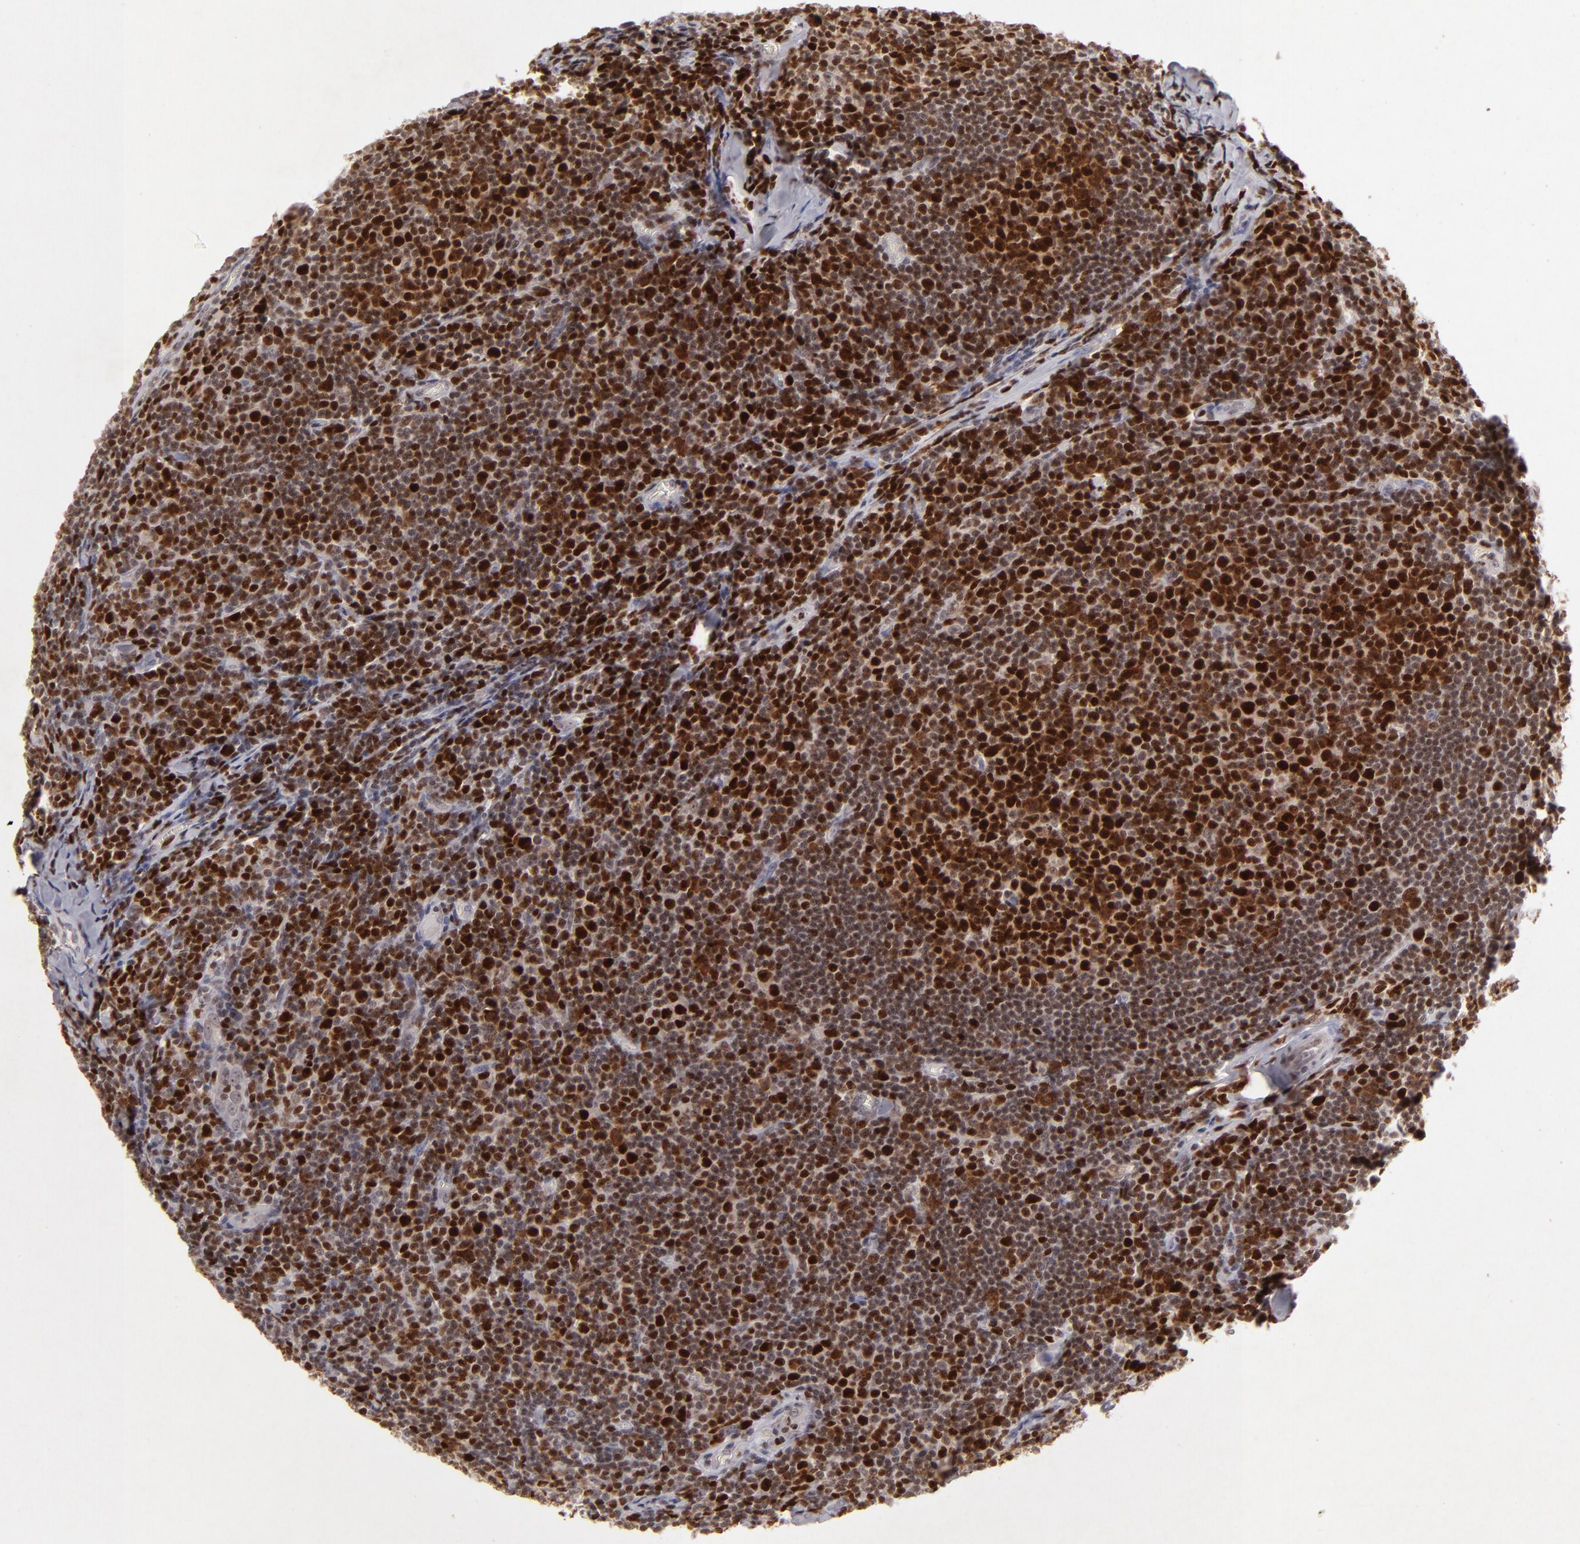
{"staining": {"intensity": "strong", "quantity": ">75%", "location": "nuclear"}, "tissue": "lymphoma", "cell_type": "Tumor cells", "image_type": "cancer", "snomed": [{"axis": "morphology", "description": "Malignant lymphoma, non-Hodgkin's type, Low grade"}, {"axis": "topography", "description": "Lymph node"}], "caption": "Immunohistochemistry micrograph of neoplastic tissue: lymphoma stained using immunohistochemistry (IHC) reveals high levels of strong protein expression localized specifically in the nuclear of tumor cells, appearing as a nuclear brown color.", "gene": "FEN1", "patient": {"sex": "male", "age": 74}}